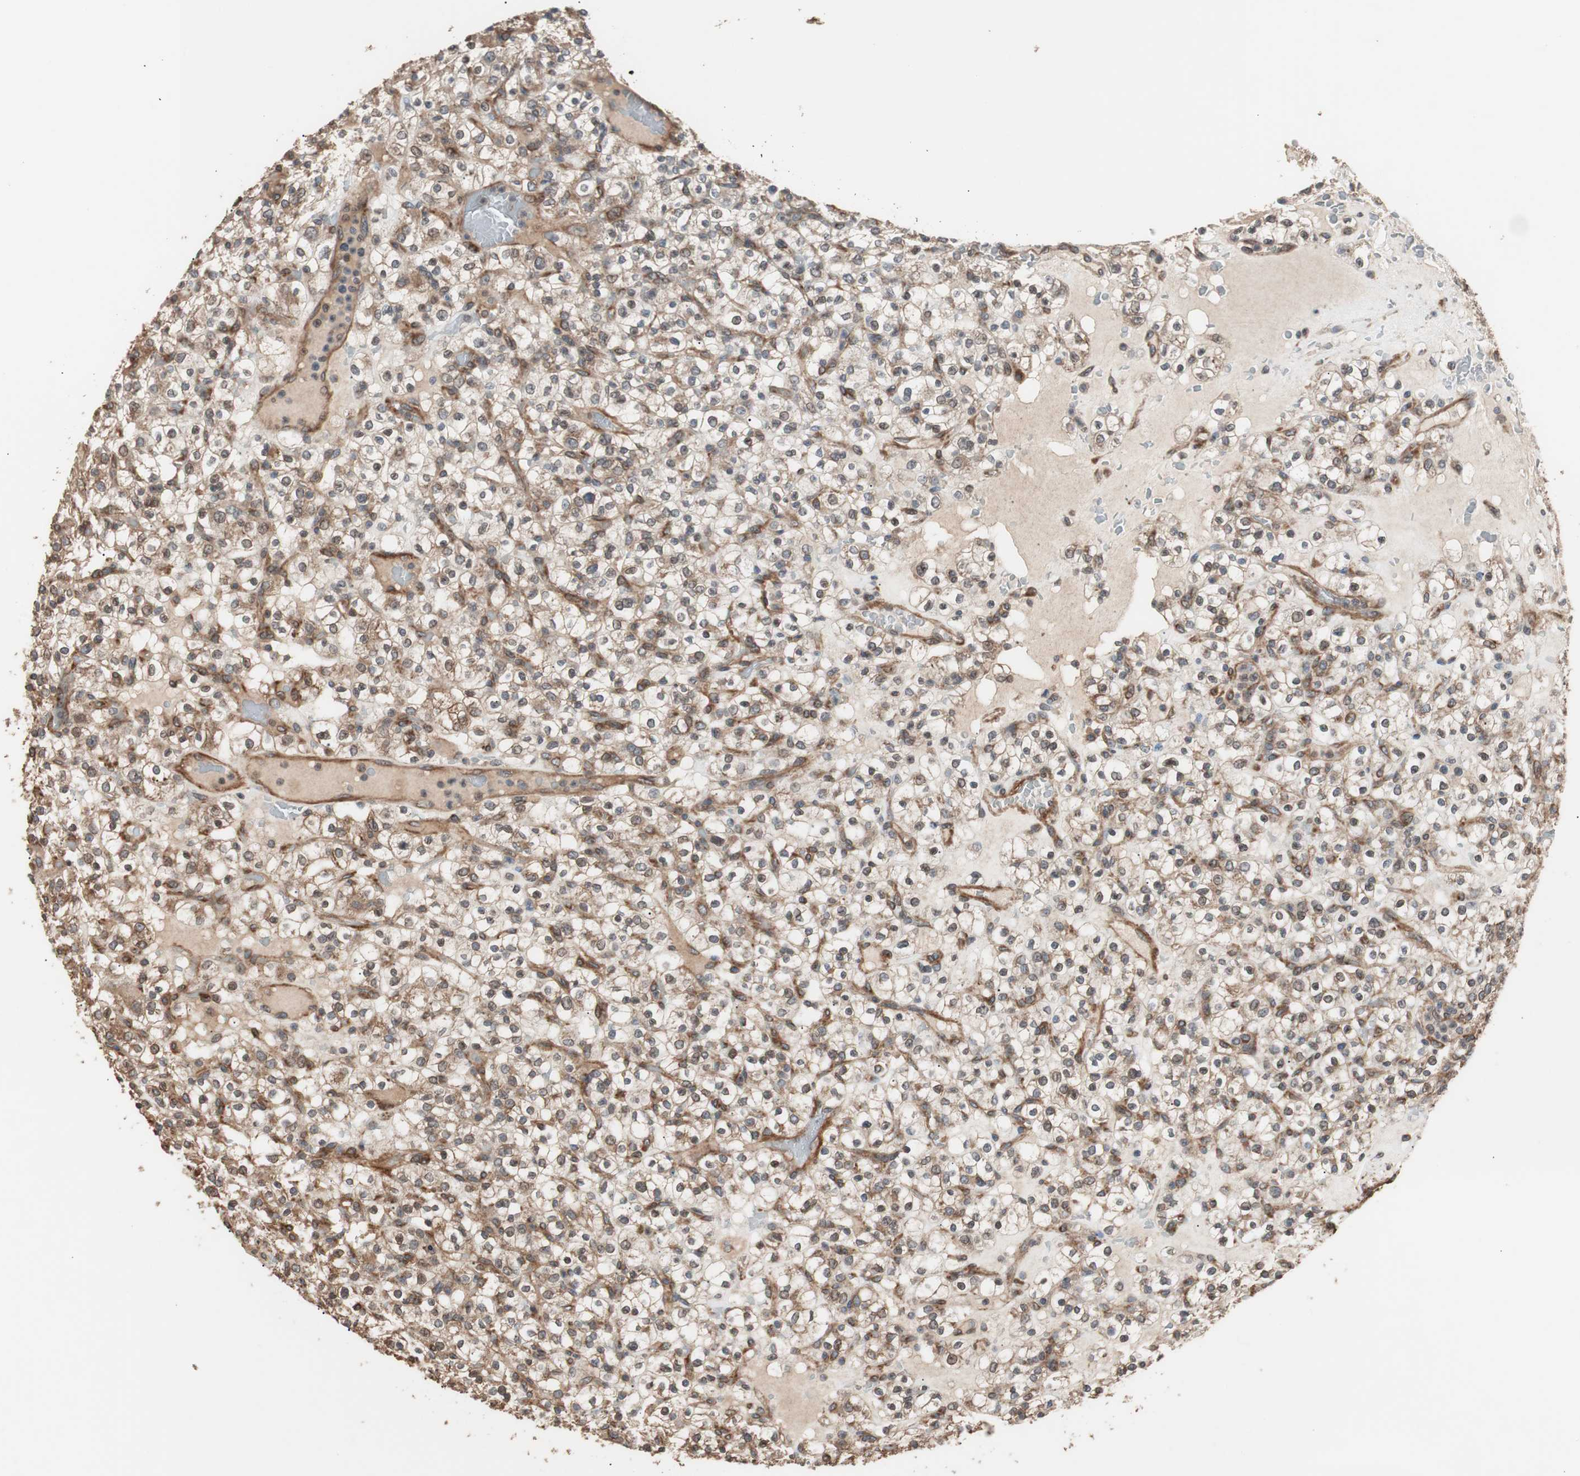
{"staining": {"intensity": "moderate", "quantity": "25%-75%", "location": "cytoplasmic/membranous"}, "tissue": "renal cancer", "cell_type": "Tumor cells", "image_type": "cancer", "snomed": [{"axis": "morphology", "description": "Normal tissue, NOS"}, {"axis": "morphology", "description": "Adenocarcinoma, NOS"}, {"axis": "topography", "description": "Kidney"}], "caption": "Protein expression analysis of human renal adenocarcinoma reveals moderate cytoplasmic/membranous positivity in approximately 25%-75% of tumor cells.", "gene": "LZTS1", "patient": {"sex": "female", "age": 72}}